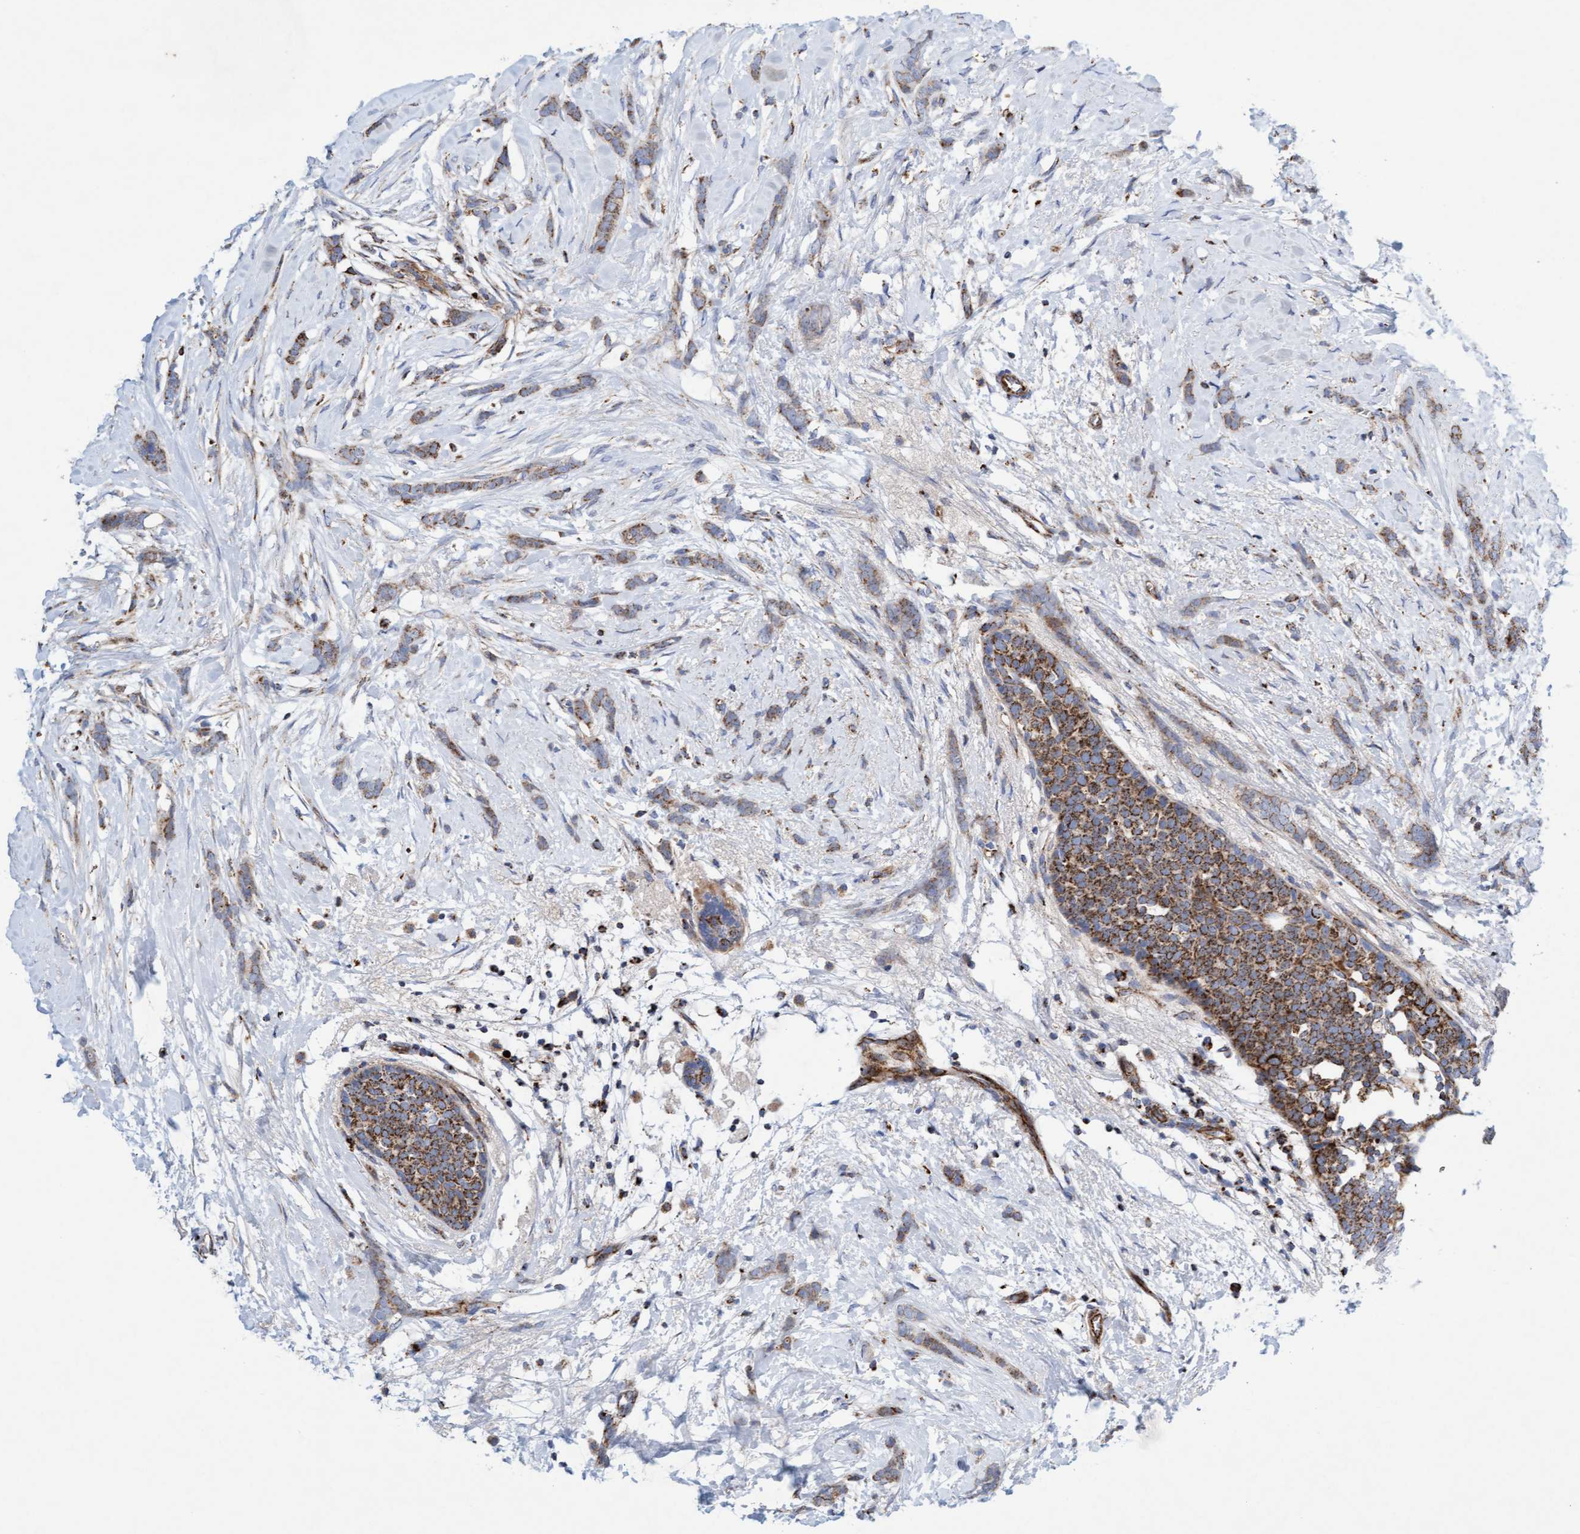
{"staining": {"intensity": "weak", "quantity": ">75%", "location": "cytoplasmic/membranous"}, "tissue": "breast cancer", "cell_type": "Tumor cells", "image_type": "cancer", "snomed": [{"axis": "morphology", "description": "Lobular carcinoma, in situ"}, {"axis": "morphology", "description": "Lobular carcinoma"}, {"axis": "topography", "description": "Breast"}], "caption": "Weak cytoplasmic/membranous staining for a protein is present in about >75% of tumor cells of breast cancer using immunohistochemistry.", "gene": "GGTA1", "patient": {"sex": "female", "age": 41}}